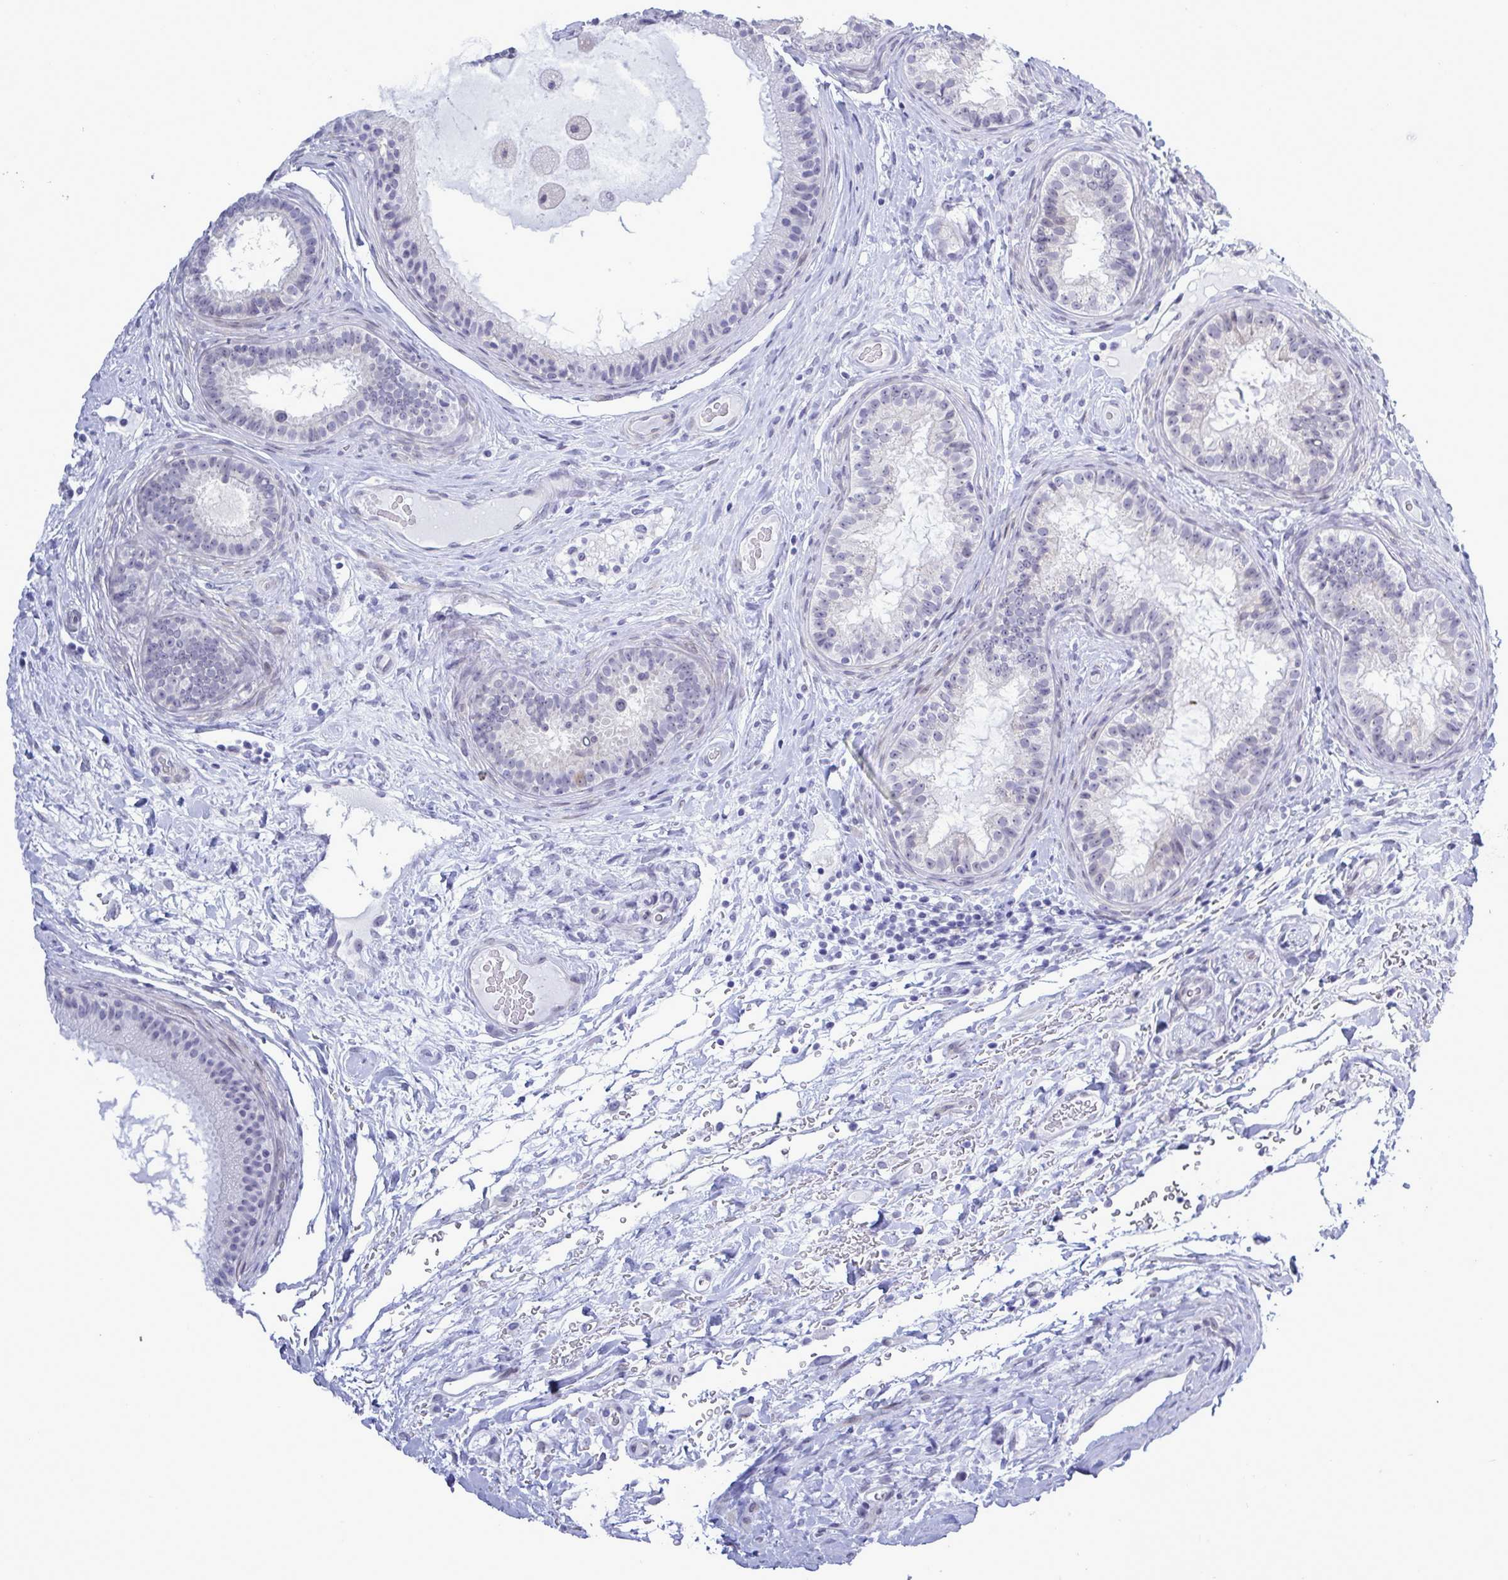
{"staining": {"intensity": "weak", "quantity": "25%-75%", "location": "nuclear"}, "tissue": "epididymis", "cell_type": "Glandular cells", "image_type": "normal", "snomed": [{"axis": "morphology", "description": "Normal tissue, NOS"}, {"axis": "topography", "description": "Epididymis"}], "caption": "Weak nuclear protein positivity is appreciated in about 25%-75% of glandular cells in epididymis. The staining was performed using DAB to visualize the protein expression in brown, while the nuclei were stained in blue with hematoxylin (Magnification: 20x).", "gene": "MFSD4A", "patient": {"sex": "male", "age": 23}}